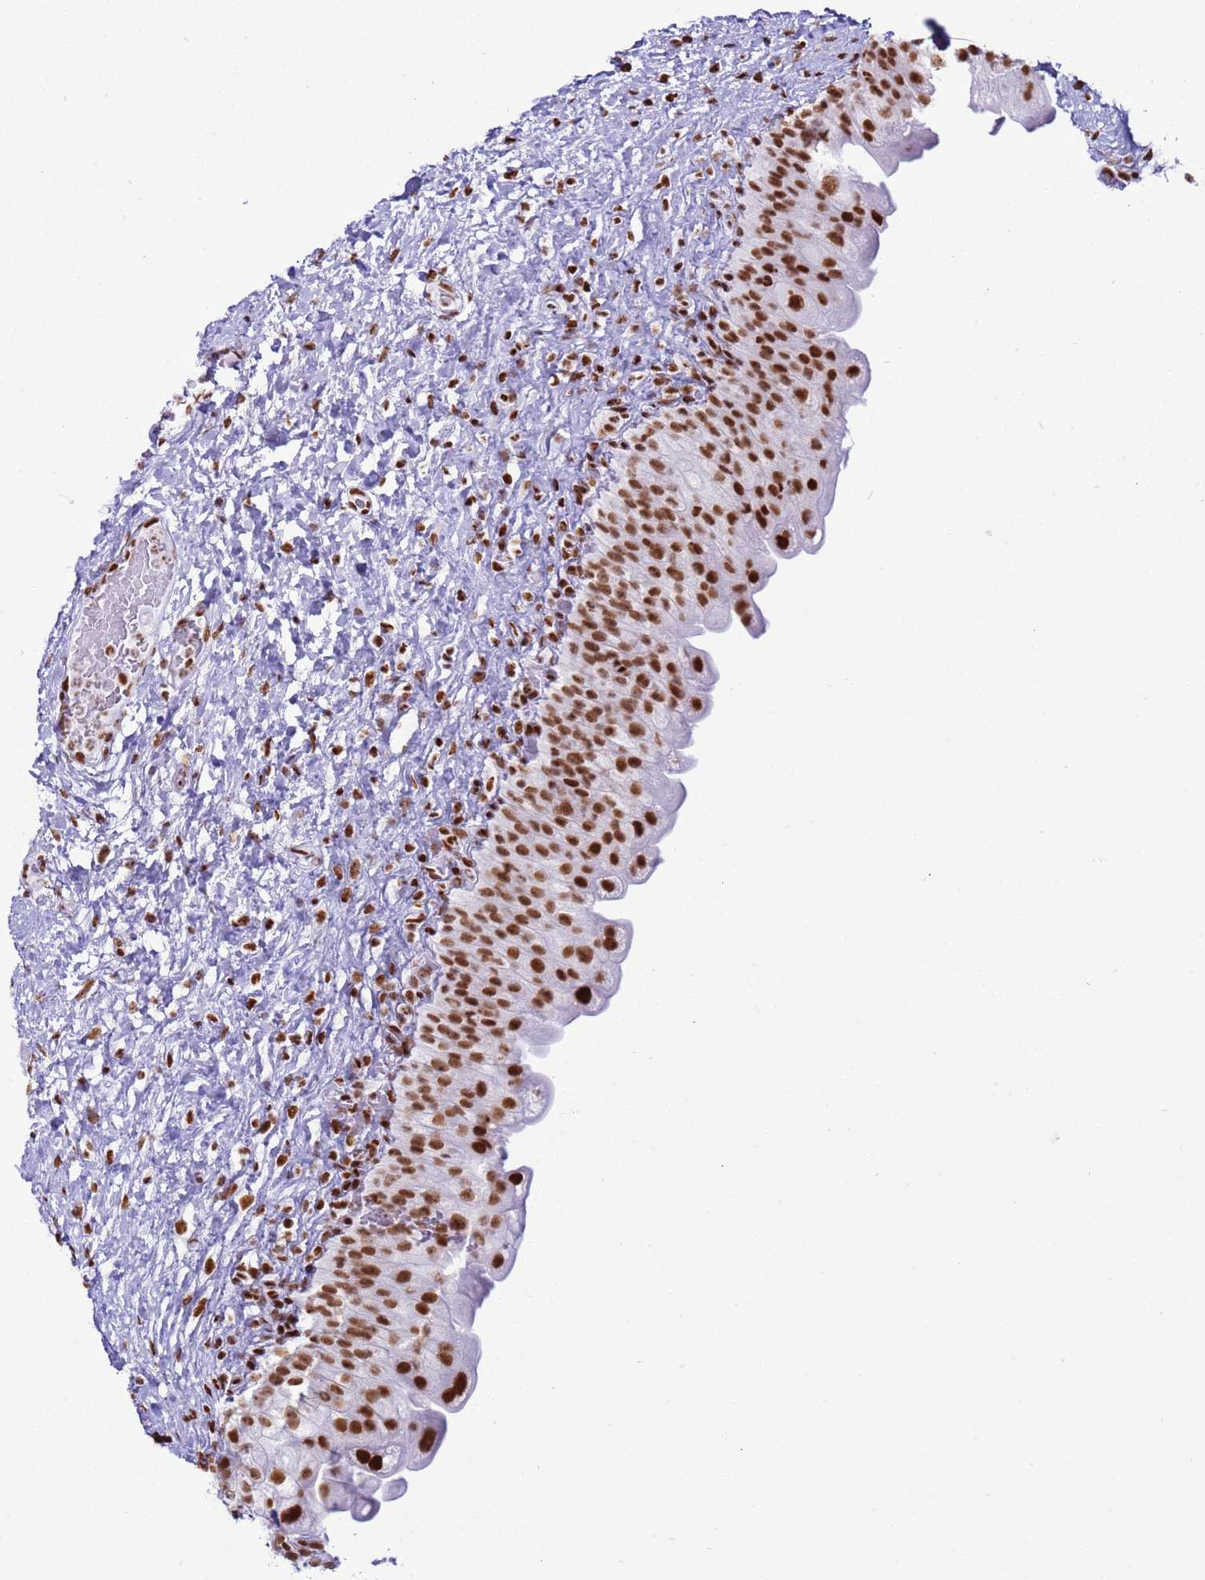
{"staining": {"intensity": "strong", "quantity": ">75%", "location": "nuclear"}, "tissue": "urinary bladder", "cell_type": "Urothelial cells", "image_type": "normal", "snomed": [{"axis": "morphology", "description": "Normal tissue, NOS"}, {"axis": "topography", "description": "Urinary bladder"}], "caption": "A brown stain highlights strong nuclear staining of a protein in urothelial cells of normal urinary bladder.", "gene": "RALY", "patient": {"sex": "female", "age": 27}}